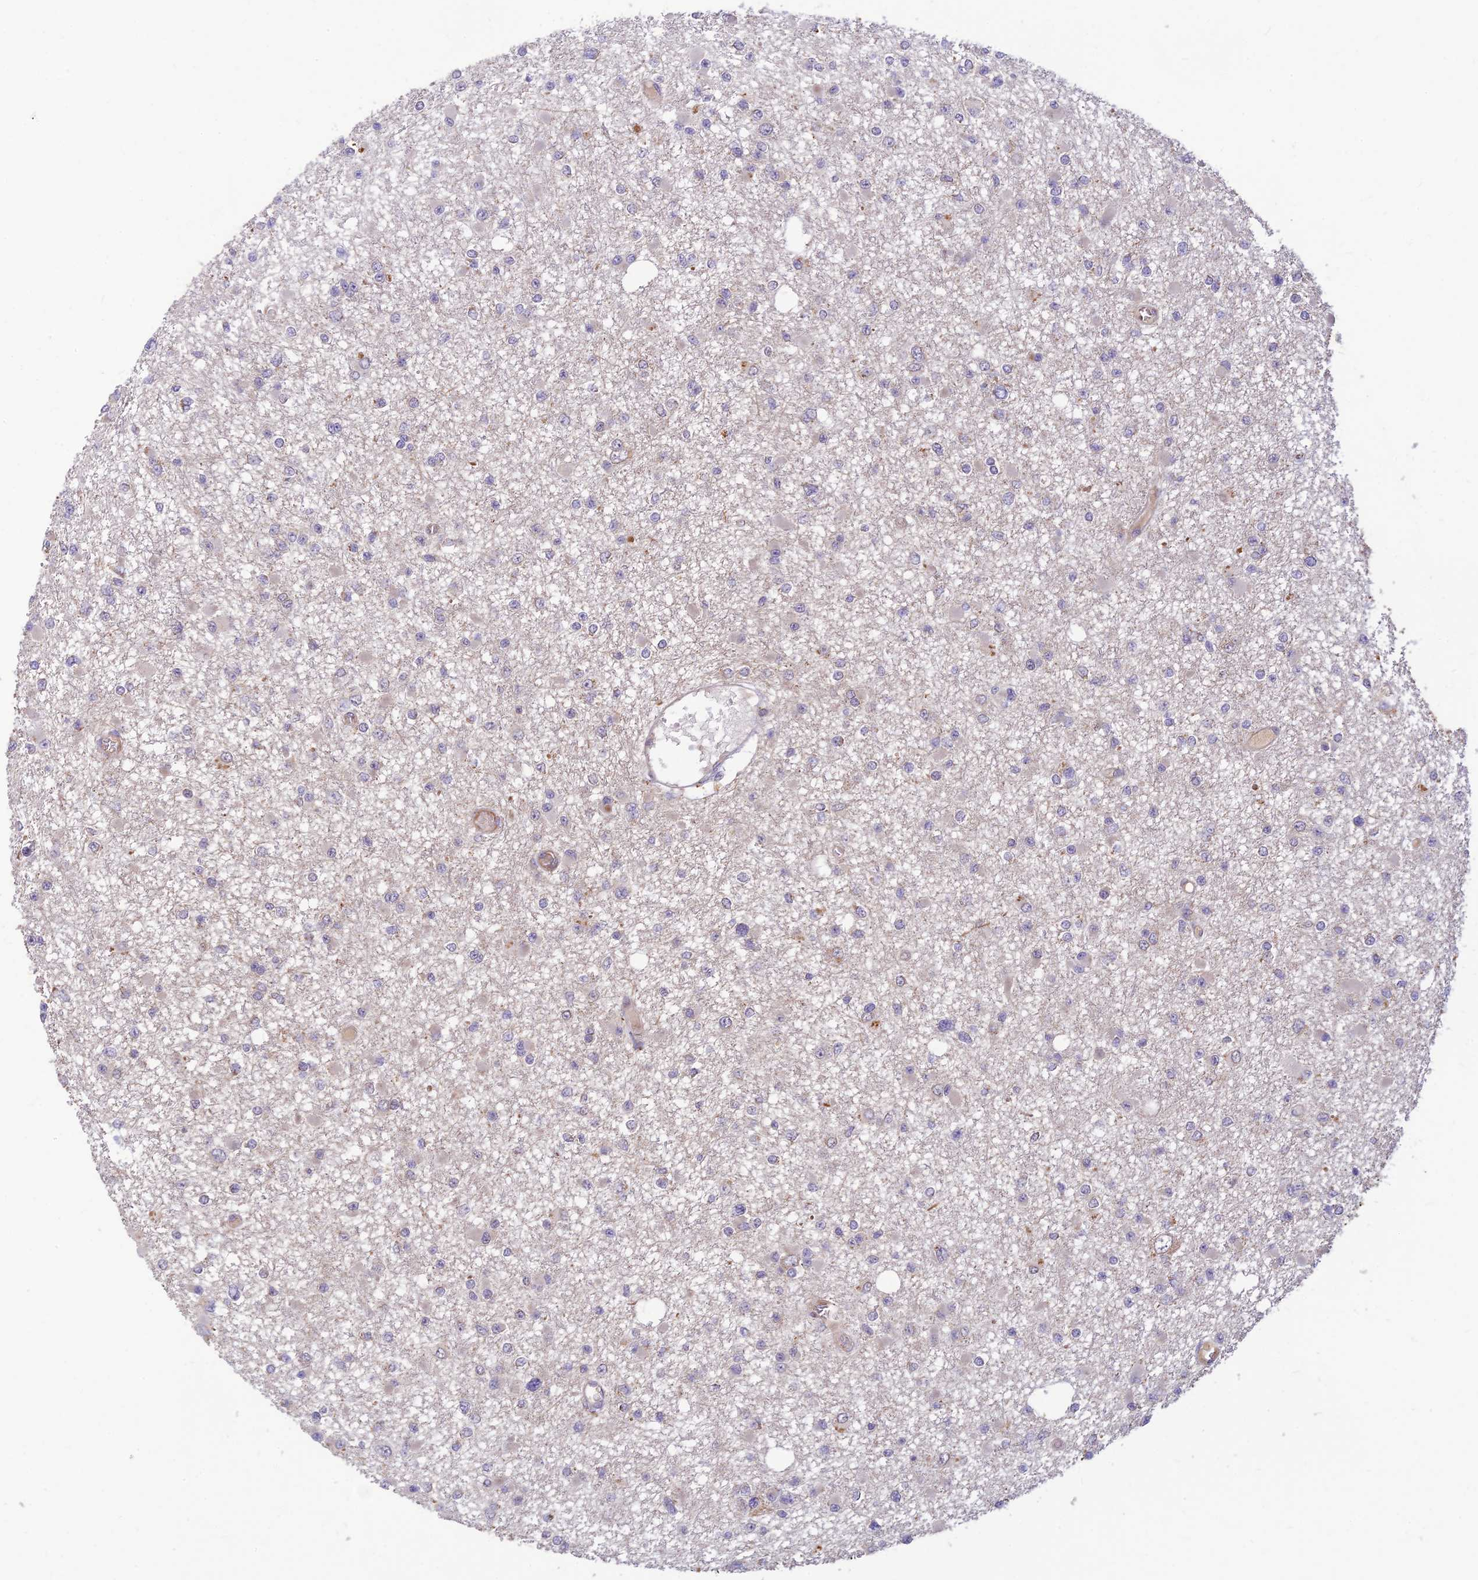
{"staining": {"intensity": "negative", "quantity": "none", "location": "none"}, "tissue": "glioma", "cell_type": "Tumor cells", "image_type": "cancer", "snomed": [{"axis": "morphology", "description": "Glioma, malignant, Low grade"}, {"axis": "topography", "description": "Brain"}], "caption": "Tumor cells show no significant expression in glioma. (IHC, brightfield microscopy, high magnification).", "gene": "ASPDH", "patient": {"sex": "female", "age": 22}}